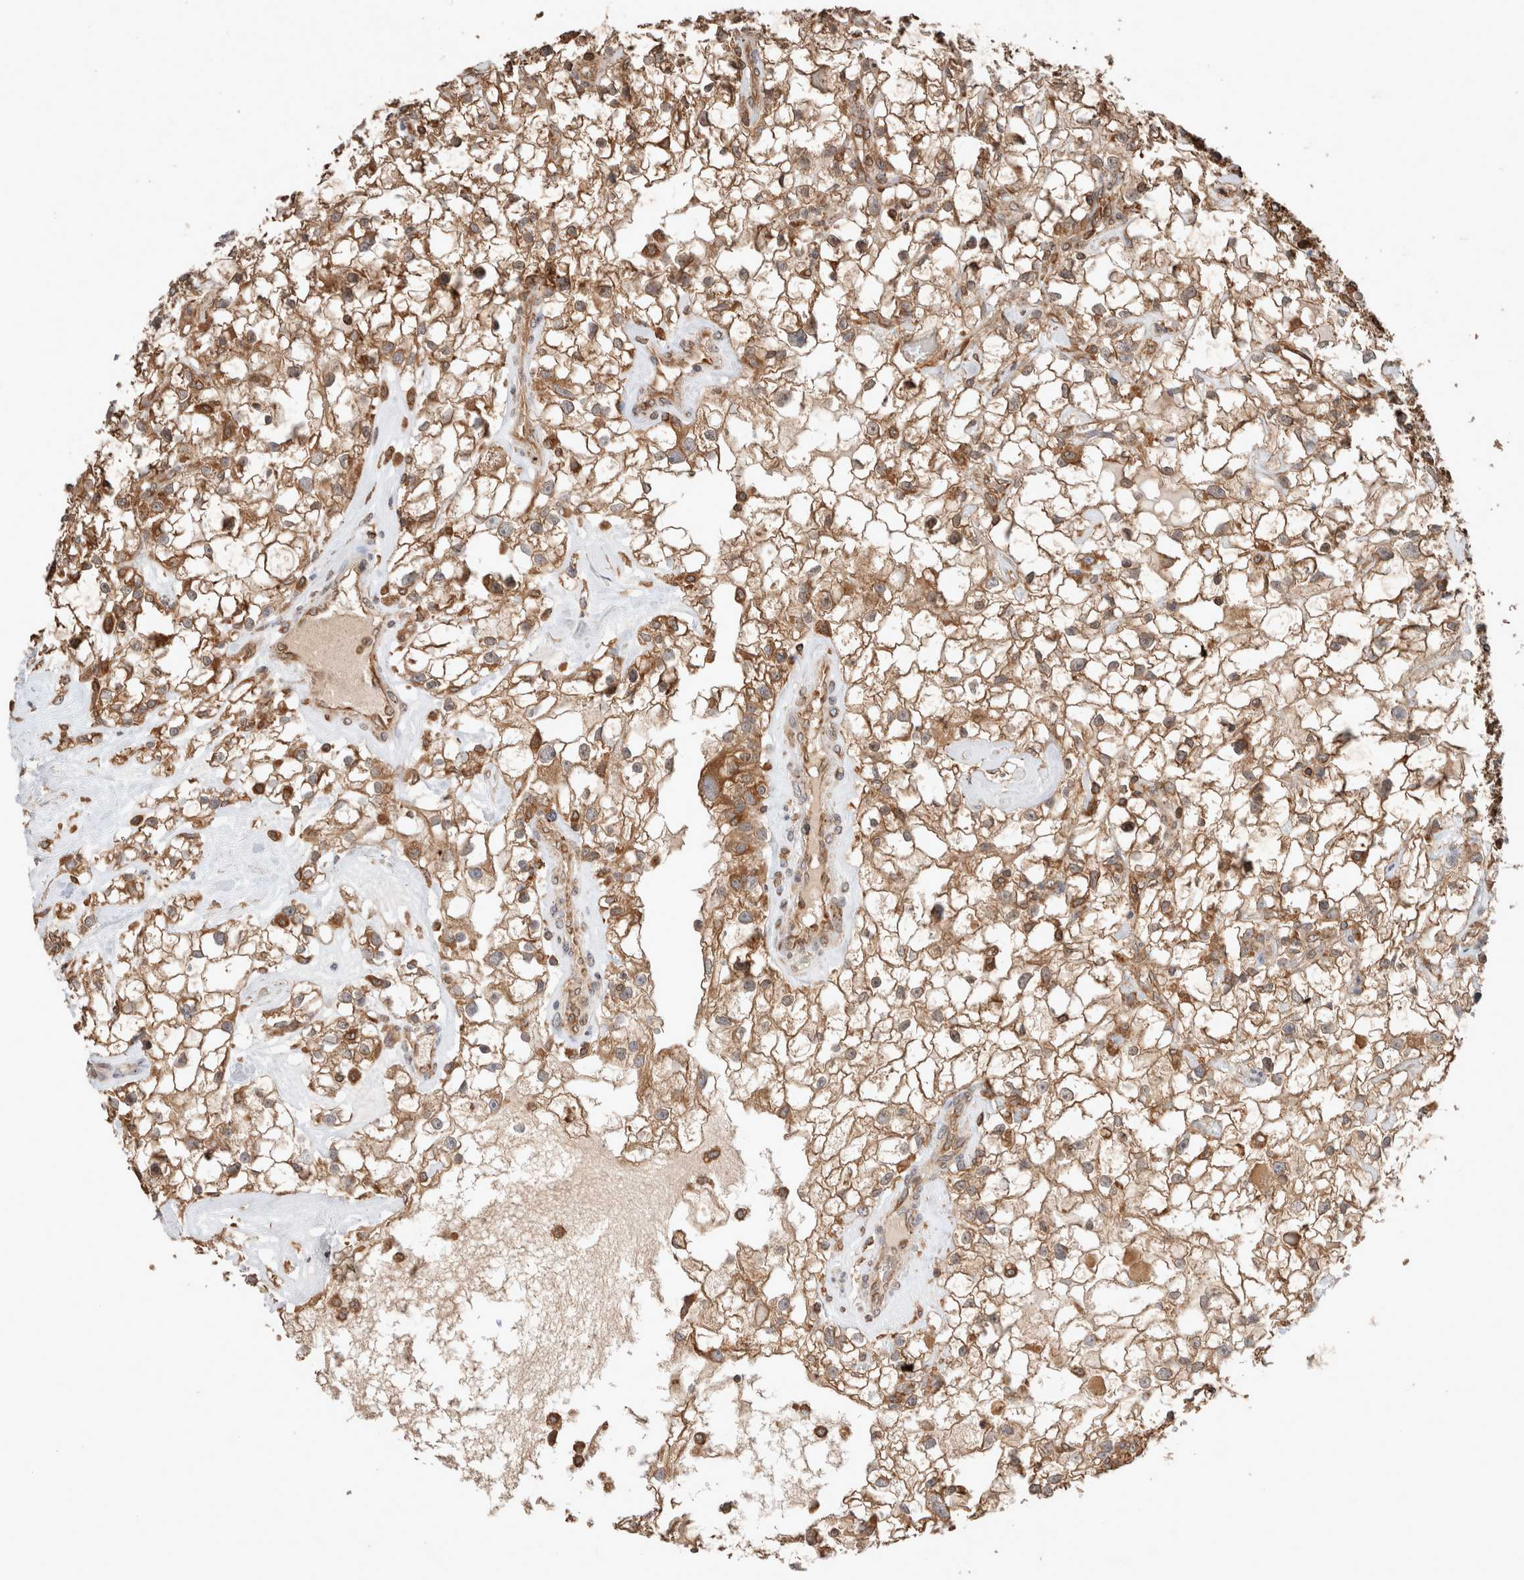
{"staining": {"intensity": "moderate", "quantity": ">75%", "location": "cytoplasmic/membranous"}, "tissue": "renal cancer", "cell_type": "Tumor cells", "image_type": "cancer", "snomed": [{"axis": "morphology", "description": "Adenocarcinoma, NOS"}, {"axis": "topography", "description": "Kidney"}], "caption": "This is an image of immunohistochemistry (IHC) staining of renal adenocarcinoma, which shows moderate staining in the cytoplasmic/membranous of tumor cells.", "gene": "ERAP2", "patient": {"sex": "female", "age": 60}}